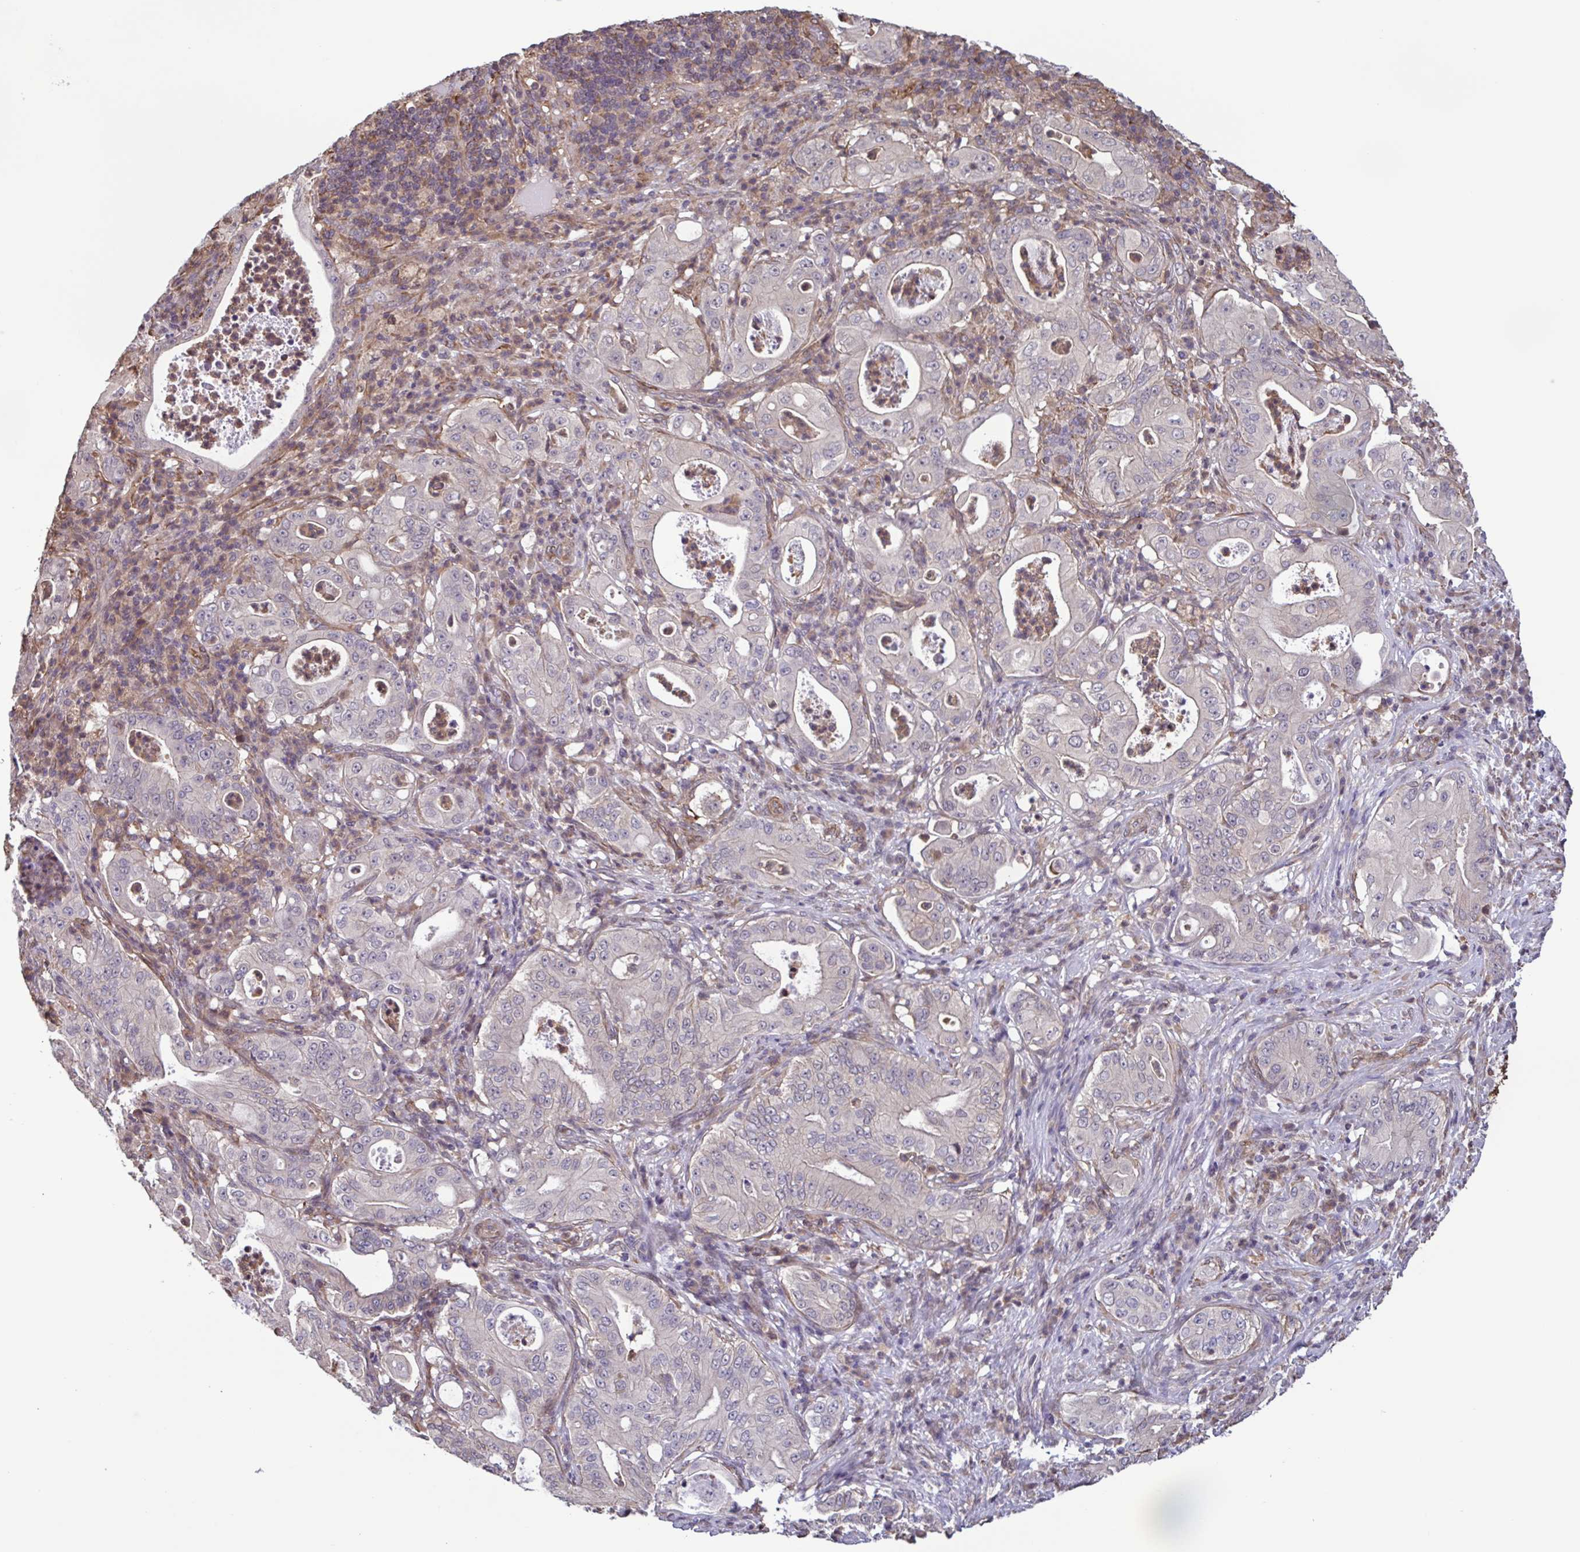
{"staining": {"intensity": "negative", "quantity": "none", "location": "none"}, "tissue": "pancreatic cancer", "cell_type": "Tumor cells", "image_type": "cancer", "snomed": [{"axis": "morphology", "description": "Adenocarcinoma, NOS"}, {"axis": "topography", "description": "Pancreas"}], "caption": "Tumor cells show no significant protein expression in pancreatic adenocarcinoma.", "gene": "ZNF200", "patient": {"sex": "male", "age": 71}}